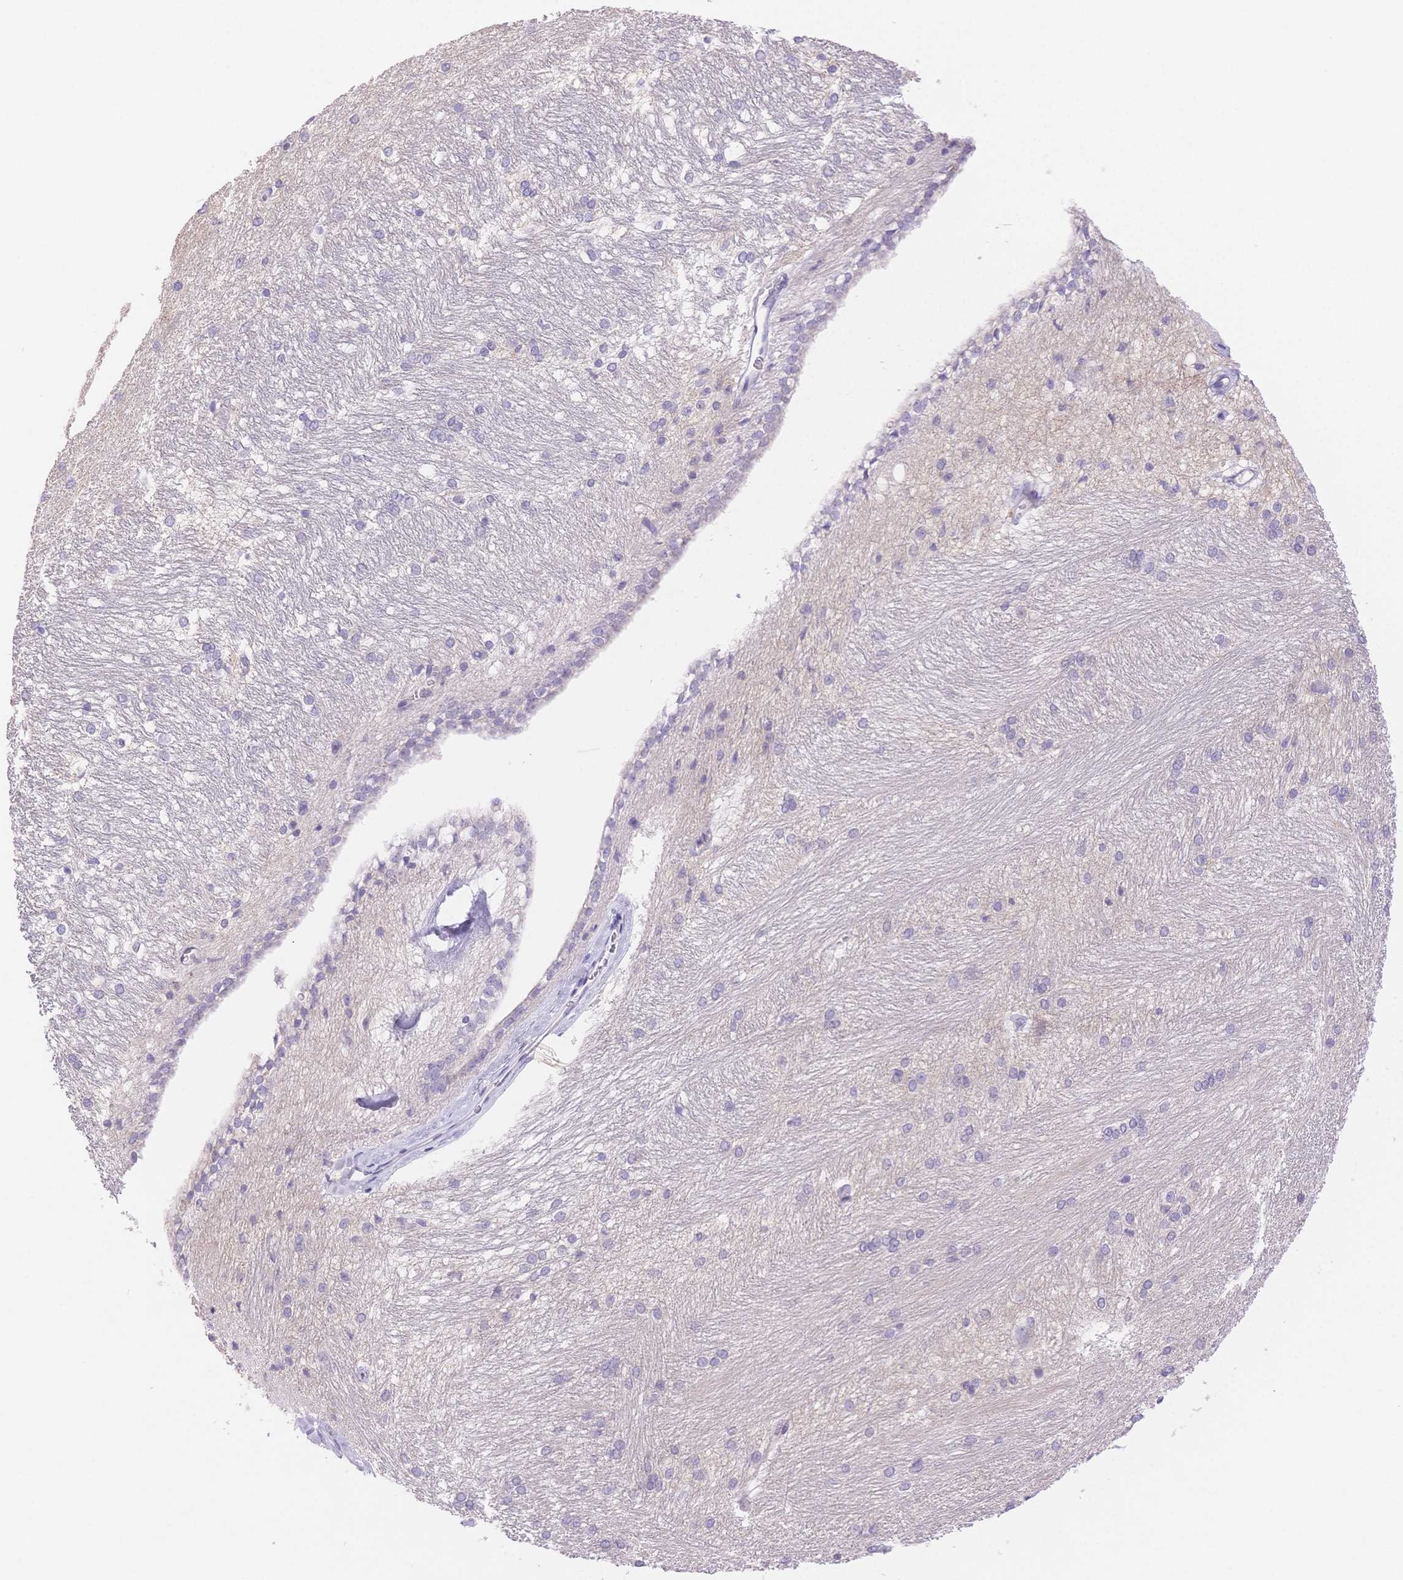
{"staining": {"intensity": "negative", "quantity": "none", "location": "none"}, "tissue": "hippocampus", "cell_type": "Glial cells", "image_type": "normal", "snomed": [{"axis": "morphology", "description": "Normal tissue, NOS"}, {"axis": "topography", "description": "Cerebral cortex"}, {"axis": "topography", "description": "Hippocampus"}], "caption": "Immunohistochemical staining of unremarkable human hippocampus demonstrates no significant positivity in glial cells. Brightfield microscopy of immunohistochemistry stained with DAB (brown) and hematoxylin (blue), captured at high magnification.", "gene": "MYOM1", "patient": {"sex": "female", "age": 19}}